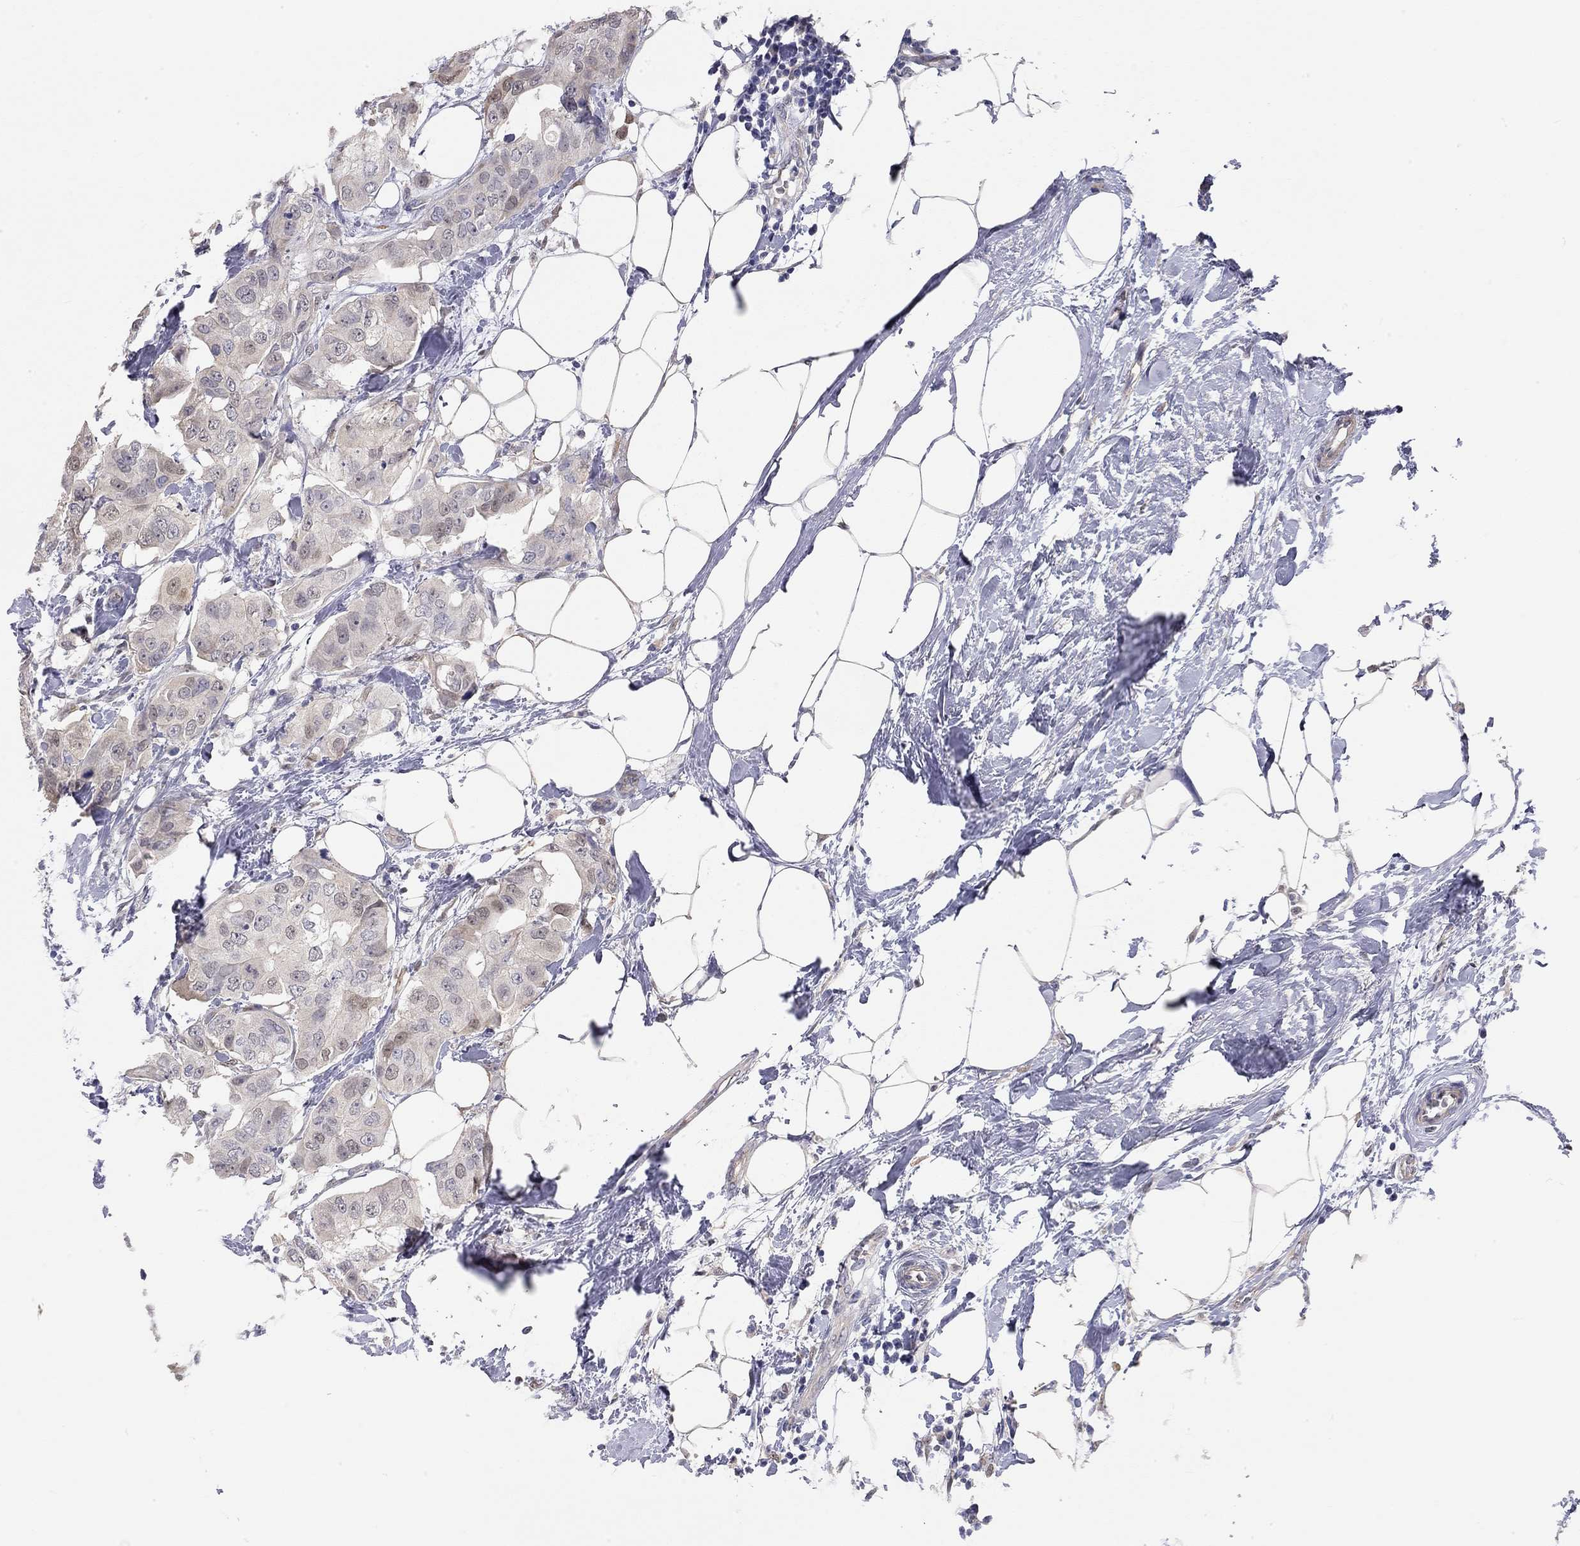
{"staining": {"intensity": "weak", "quantity": "<25%", "location": "cytoplasmic/membranous"}, "tissue": "breast cancer", "cell_type": "Tumor cells", "image_type": "cancer", "snomed": [{"axis": "morphology", "description": "Normal tissue, NOS"}, {"axis": "morphology", "description": "Duct carcinoma"}, {"axis": "topography", "description": "Breast"}], "caption": "IHC histopathology image of neoplastic tissue: human breast invasive ductal carcinoma stained with DAB (3,3'-diaminobenzidine) demonstrates no significant protein expression in tumor cells.", "gene": "PAPSS2", "patient": {"sex": "female", "age": 40}}